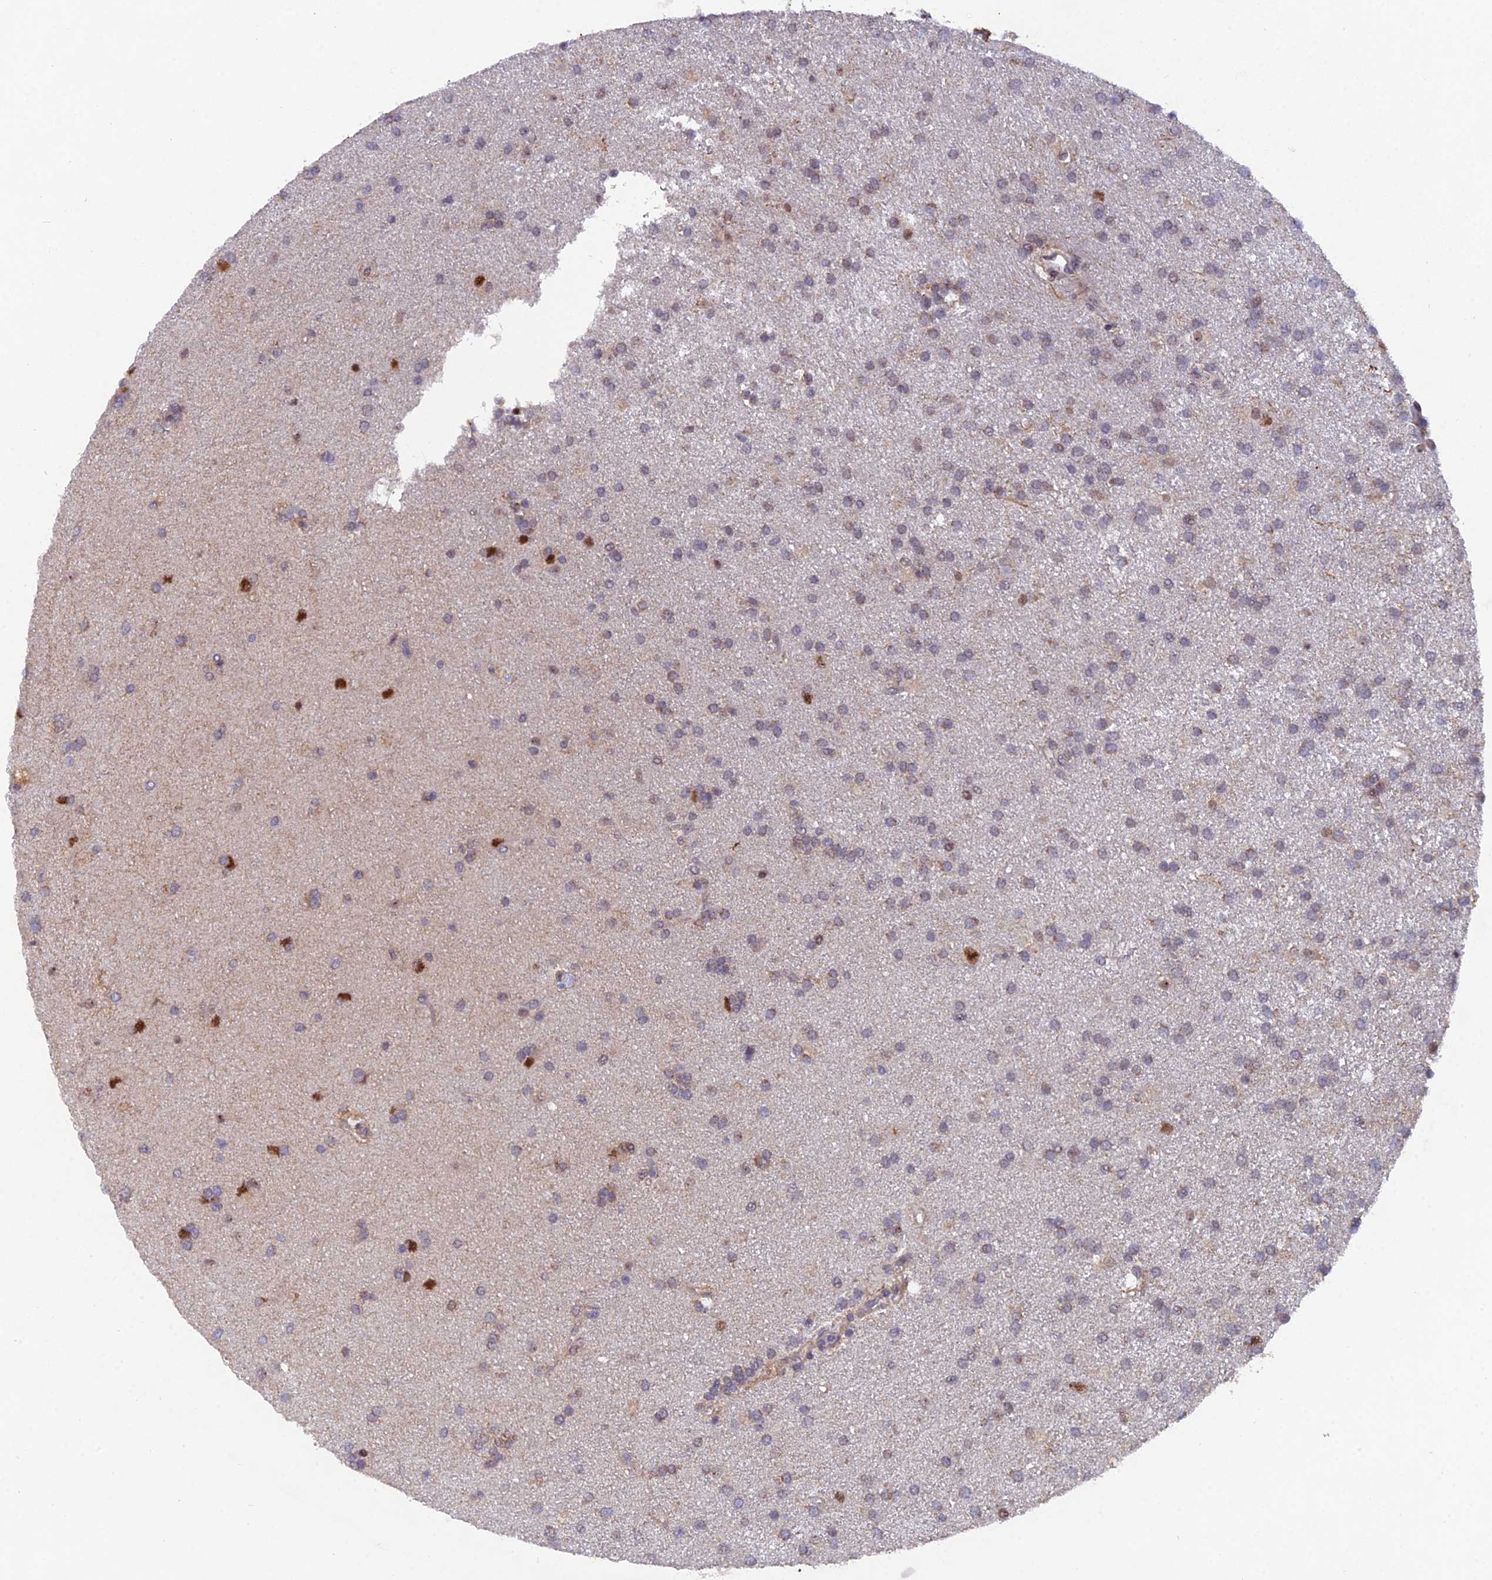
{"staining": {"intensity": "weak", "quantity": "25%-75%", "location": "cytoplasmic/membranous"}, "tissue": "glioma", "cell_type": "Tumor cells", "image_type": "cancer", "snomed": [{"axis": "morphology", "description": "Glioma, malignant, Low grade"}, {"axis": "topography", "description": "Brain"}], "caption": "This is a micrograph of IHC staining of glioma, which shows weak positivity in the cytoplasmic/membranous of tumor cells.", "gene": "XKR9", "patient": {"sex": "male", "age": 66}}